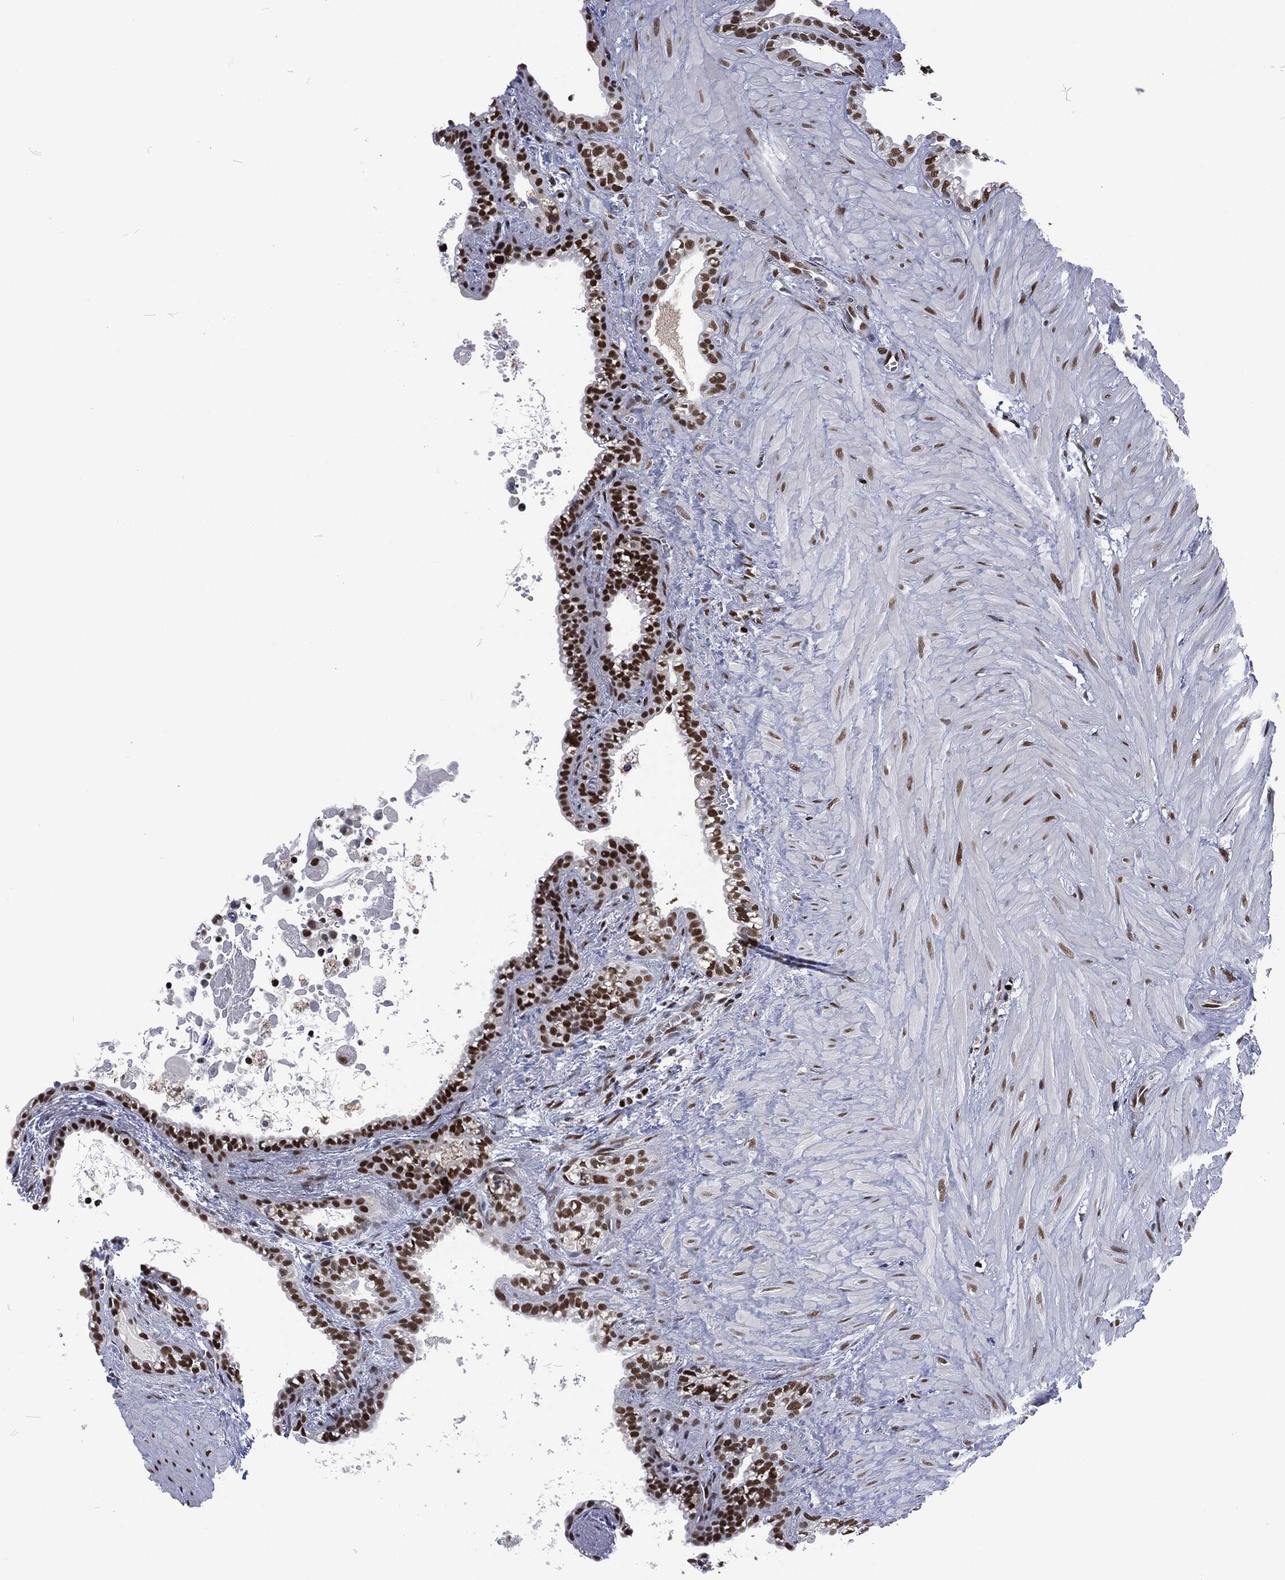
{"staining": {"intensity": "strong", "quantity": "25%-75%", "location": "nuclear"}, "tissue": "seminal vesicle", "cell_type": "Glandular cells", "image_type": "normal", "snomed": [{"axis": "morphology", "description": "Normal tissue, NOS"}, {"axis": "morphology", "description": "Urothelial carcinoma, NOS"}, {"axis": "topography", "description": "Urinary bladder"}, {"axis": "topography", "description": "Seminal veicle"}], "caption": "Approximately 25%-75% of glandular cells in normal human seminal vesicle exhibit strong nuclear protein staining as visualized by brown immunohistochemical staining.", "gene": "DCPS", "patient": {"sex": "male", "age": 76}}